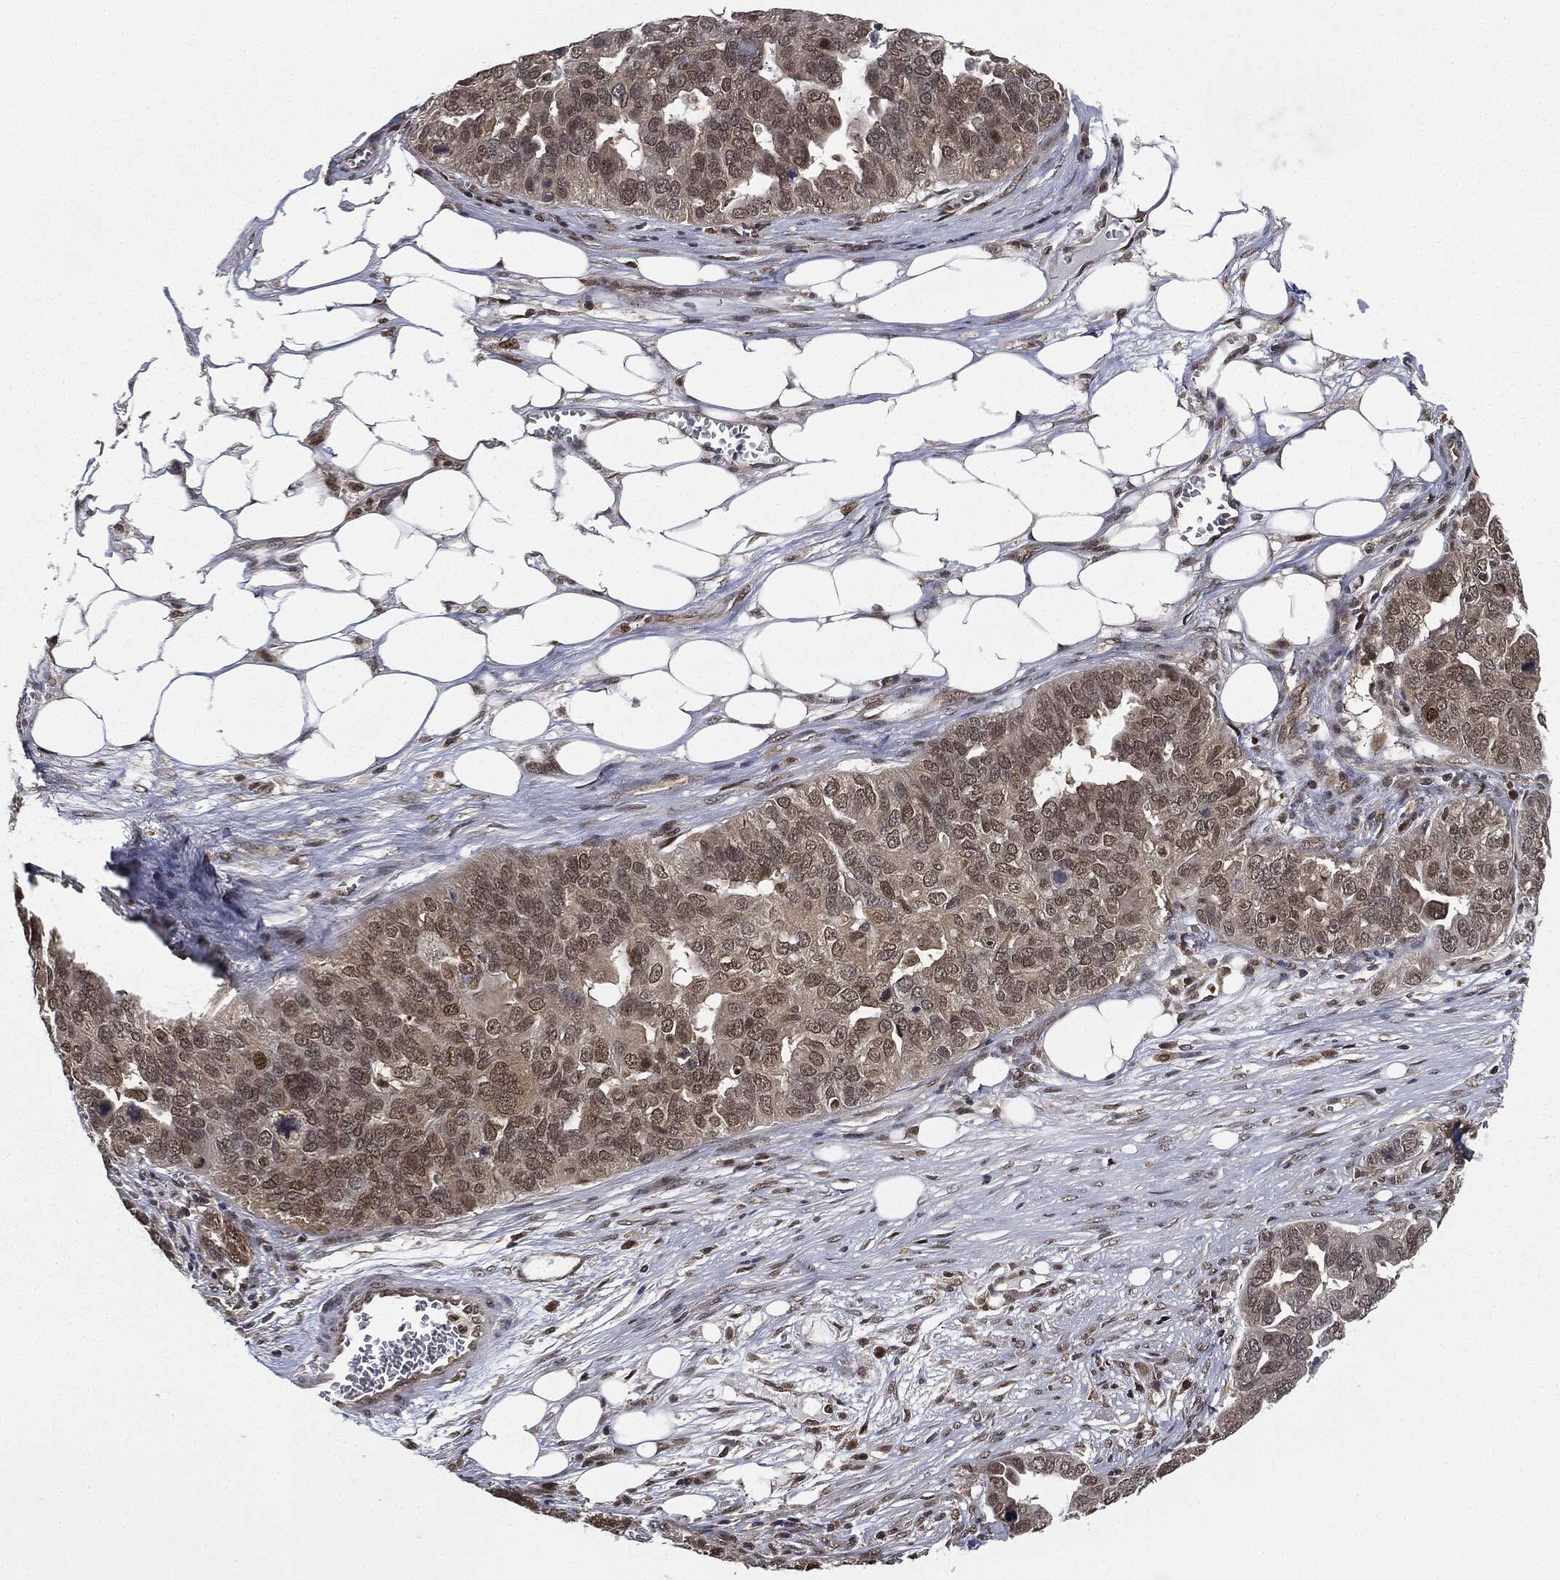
{"staining": {"intensity": "moderate", "quantity": "25%-75%", "location": "nuclear"}, "tissue": "ovarian cancer", "cell_type": "Tumor cells", "image_type": "cancer", "snomed": [{"axis": "morphology", "description": "Carcinoma, endometroid"}, {"axis": "topography", "description": "Soft tissue"}, {"axis": "topography", "description": "Ovary"}], "caption": "A photomicrograph showing moderate nuclear positivity in about 25%-75% of tumor cells in ovarian endometroid carcinoma, as visualized by brown immunohistochemical staining.", "gene": "TBC1D22A", "patient": {"sex": "female", "age": 52}}